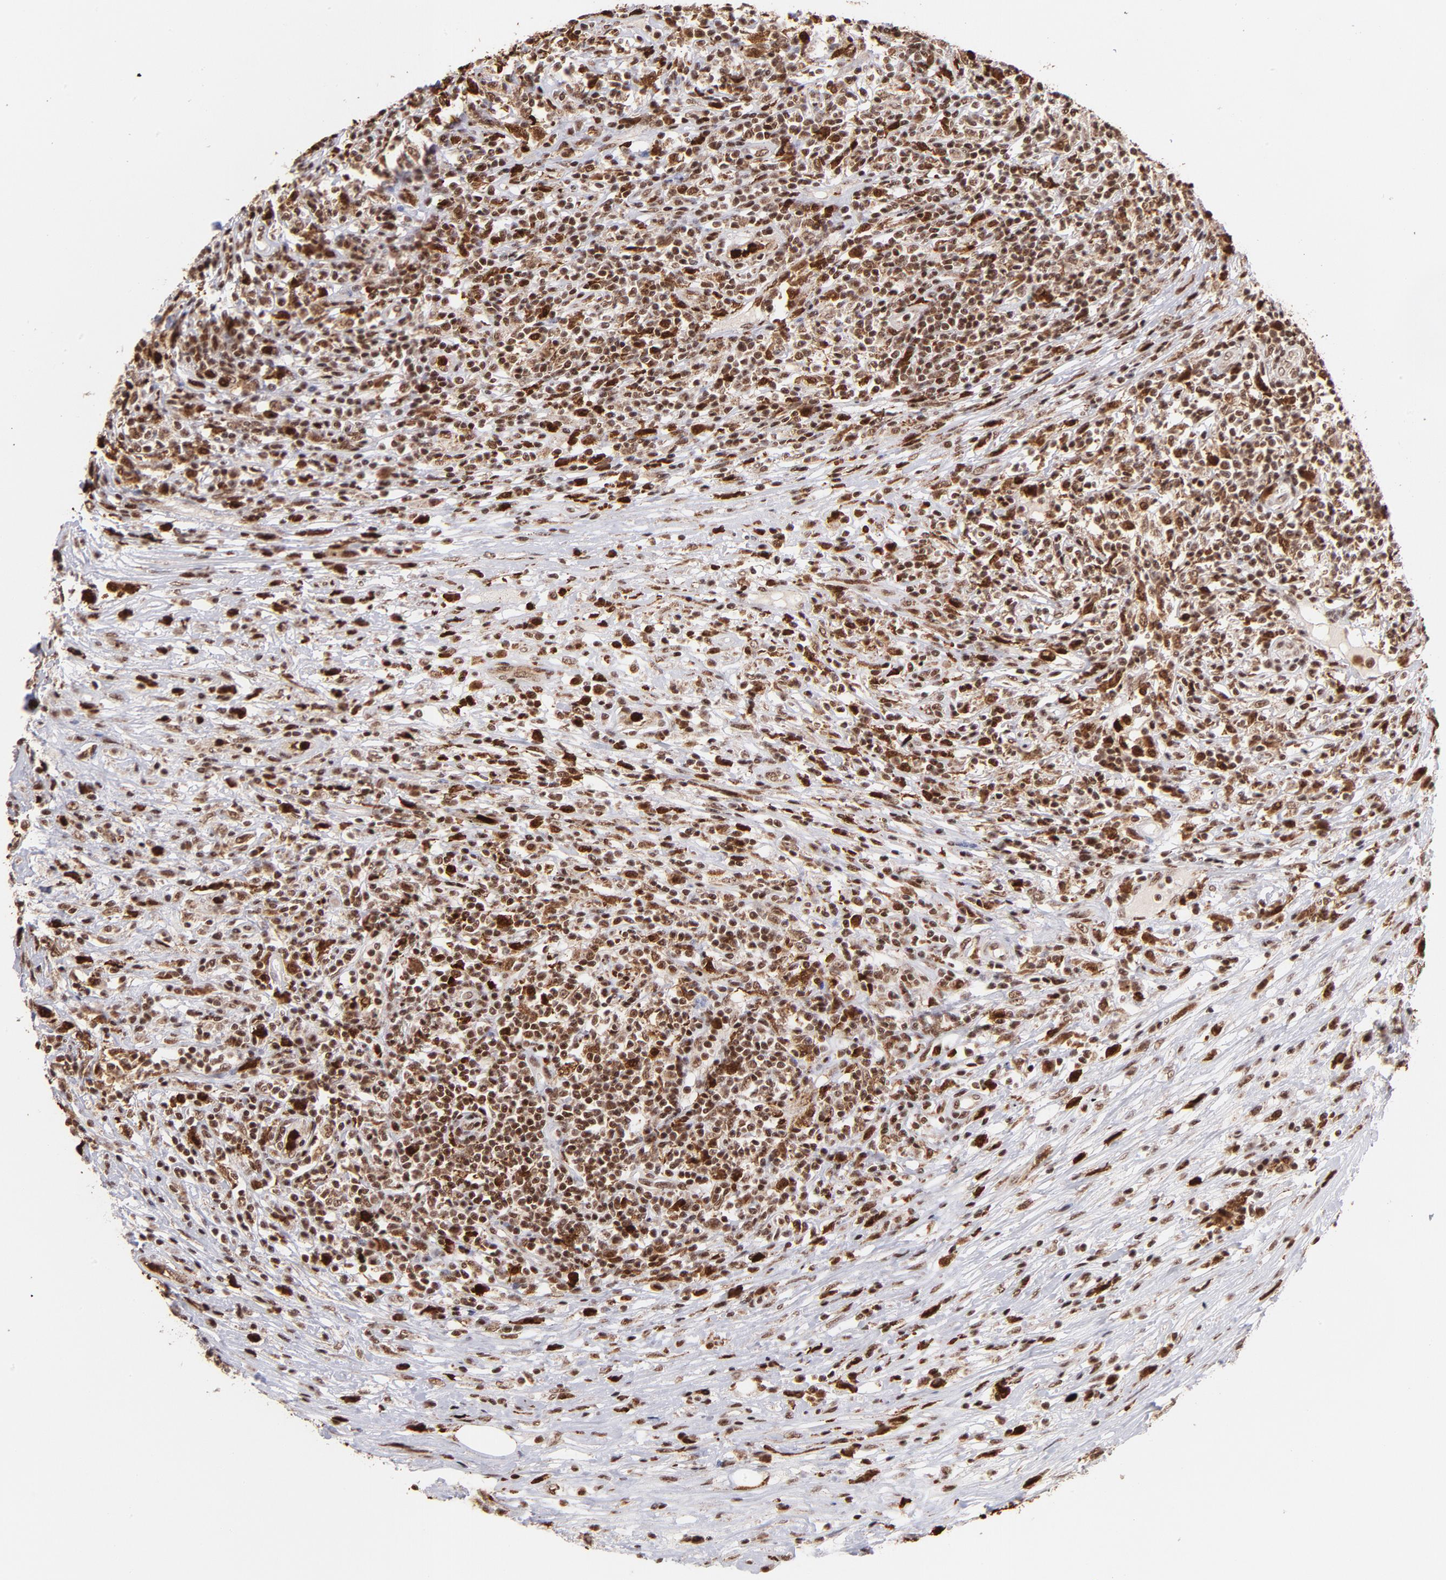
{"staining": {"intensity": "moderate", "quantity": ">75%", "location": "cytoplasmic/membranous,nuclear"}, "tissue": "lymphoma", "cell_type": "Tumor cells", "image_type": "cancer", "snomed": [{"axis": "morphology", "description": "Malignant lymphoma, non-Hodgkin's type, High grade"}, {"axis": "topography", "description": "Lymph node"}], "caption": "Human lymphoma stained with a brown dye reveals moderate cytoplasmic/membranous and nuclear positive positivity in about >75% of tumor cells.", "gene": "ZFX", "patient": {"sex": "female", "age": 84}}